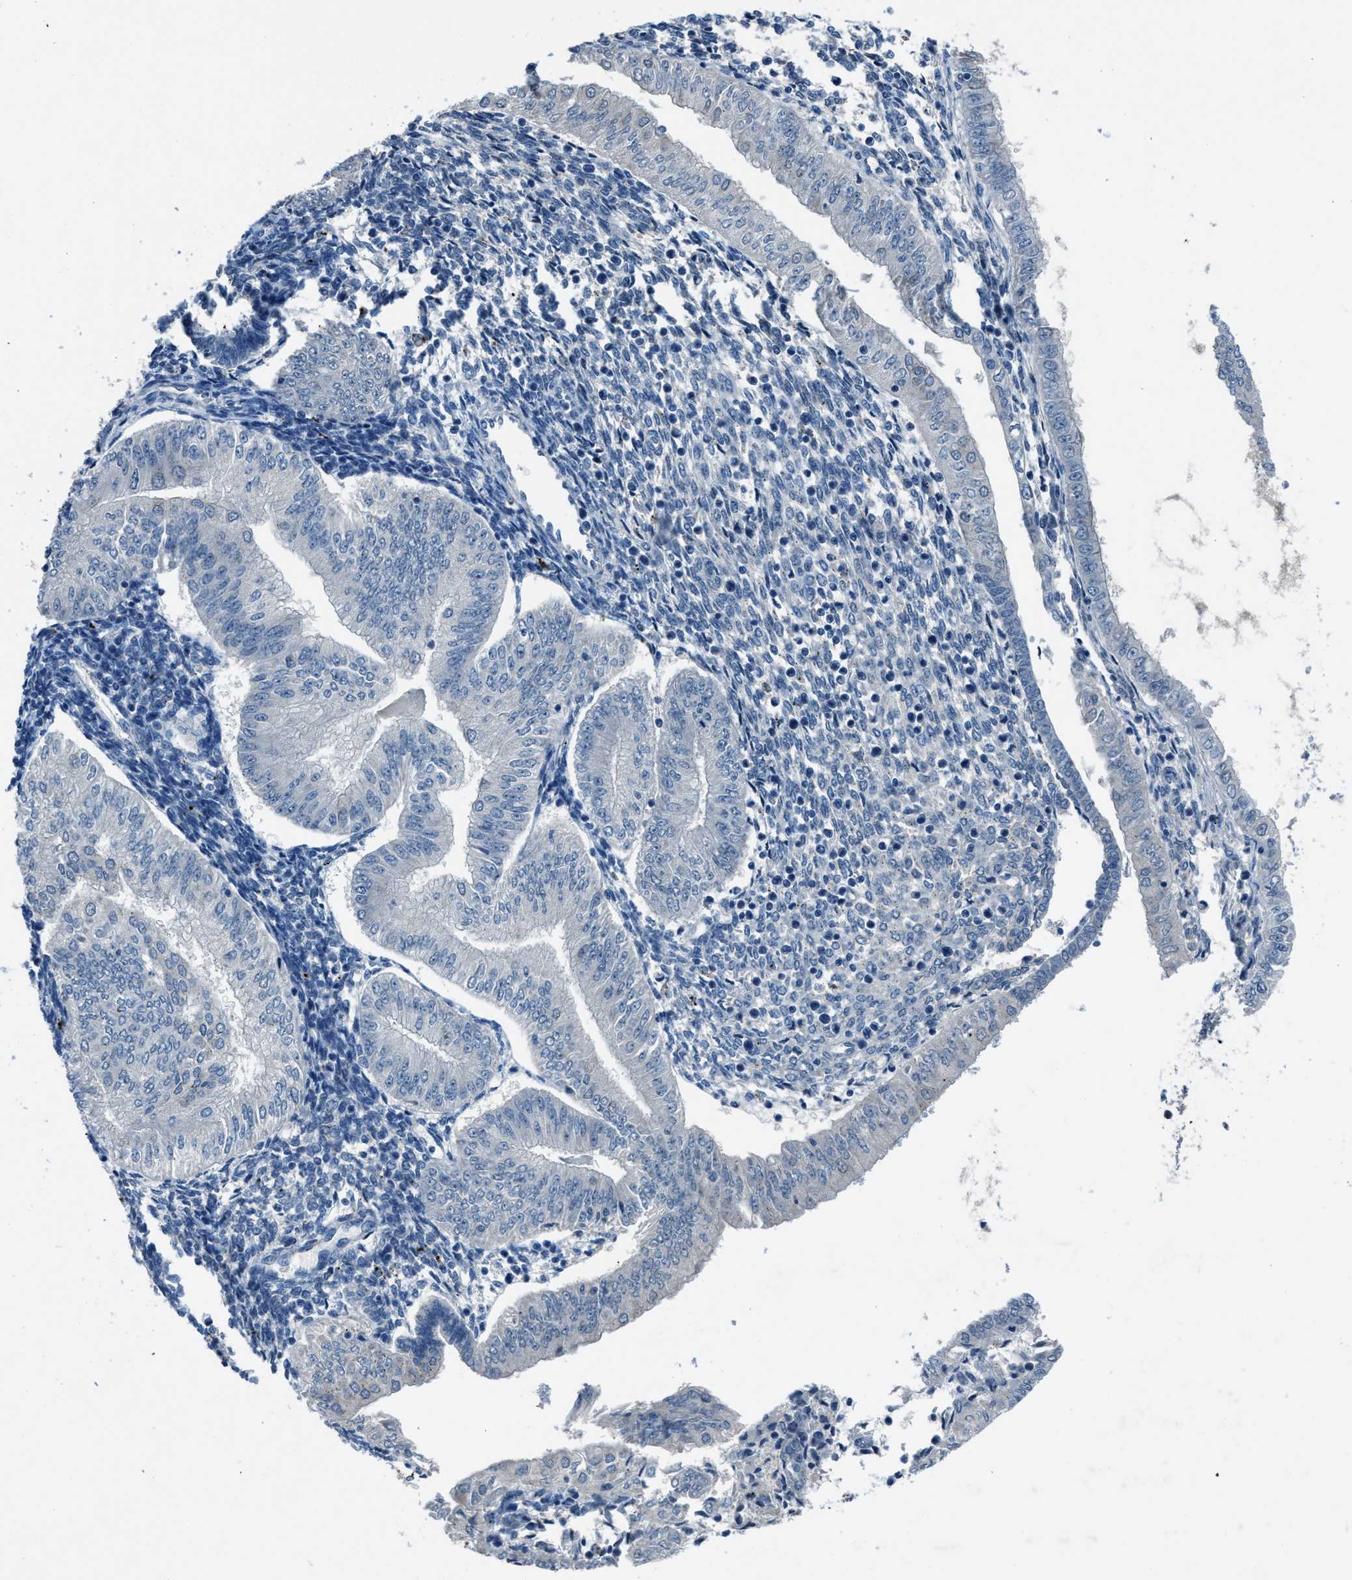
{"staining": {"intensity": "negative", "quantity": "none", "location": "none"}, "tissue": "endometrial cancer", "cell_type": "Tumor cells", "image_type": "cancer", "snomed": [{"axis": "morphology", "description": "Normal tissue, NOS"}, {"axis": "morphology", "description": "Adenocarcinoma, NOS"}, {"axis": "topography", "description": "Endometrium"}], "caption": "Protein analysis of endometrial cancer shows no significant staining in tumor cells.", "gene": "DUSP19", "patient": {"sex": "female", "age": 53}}